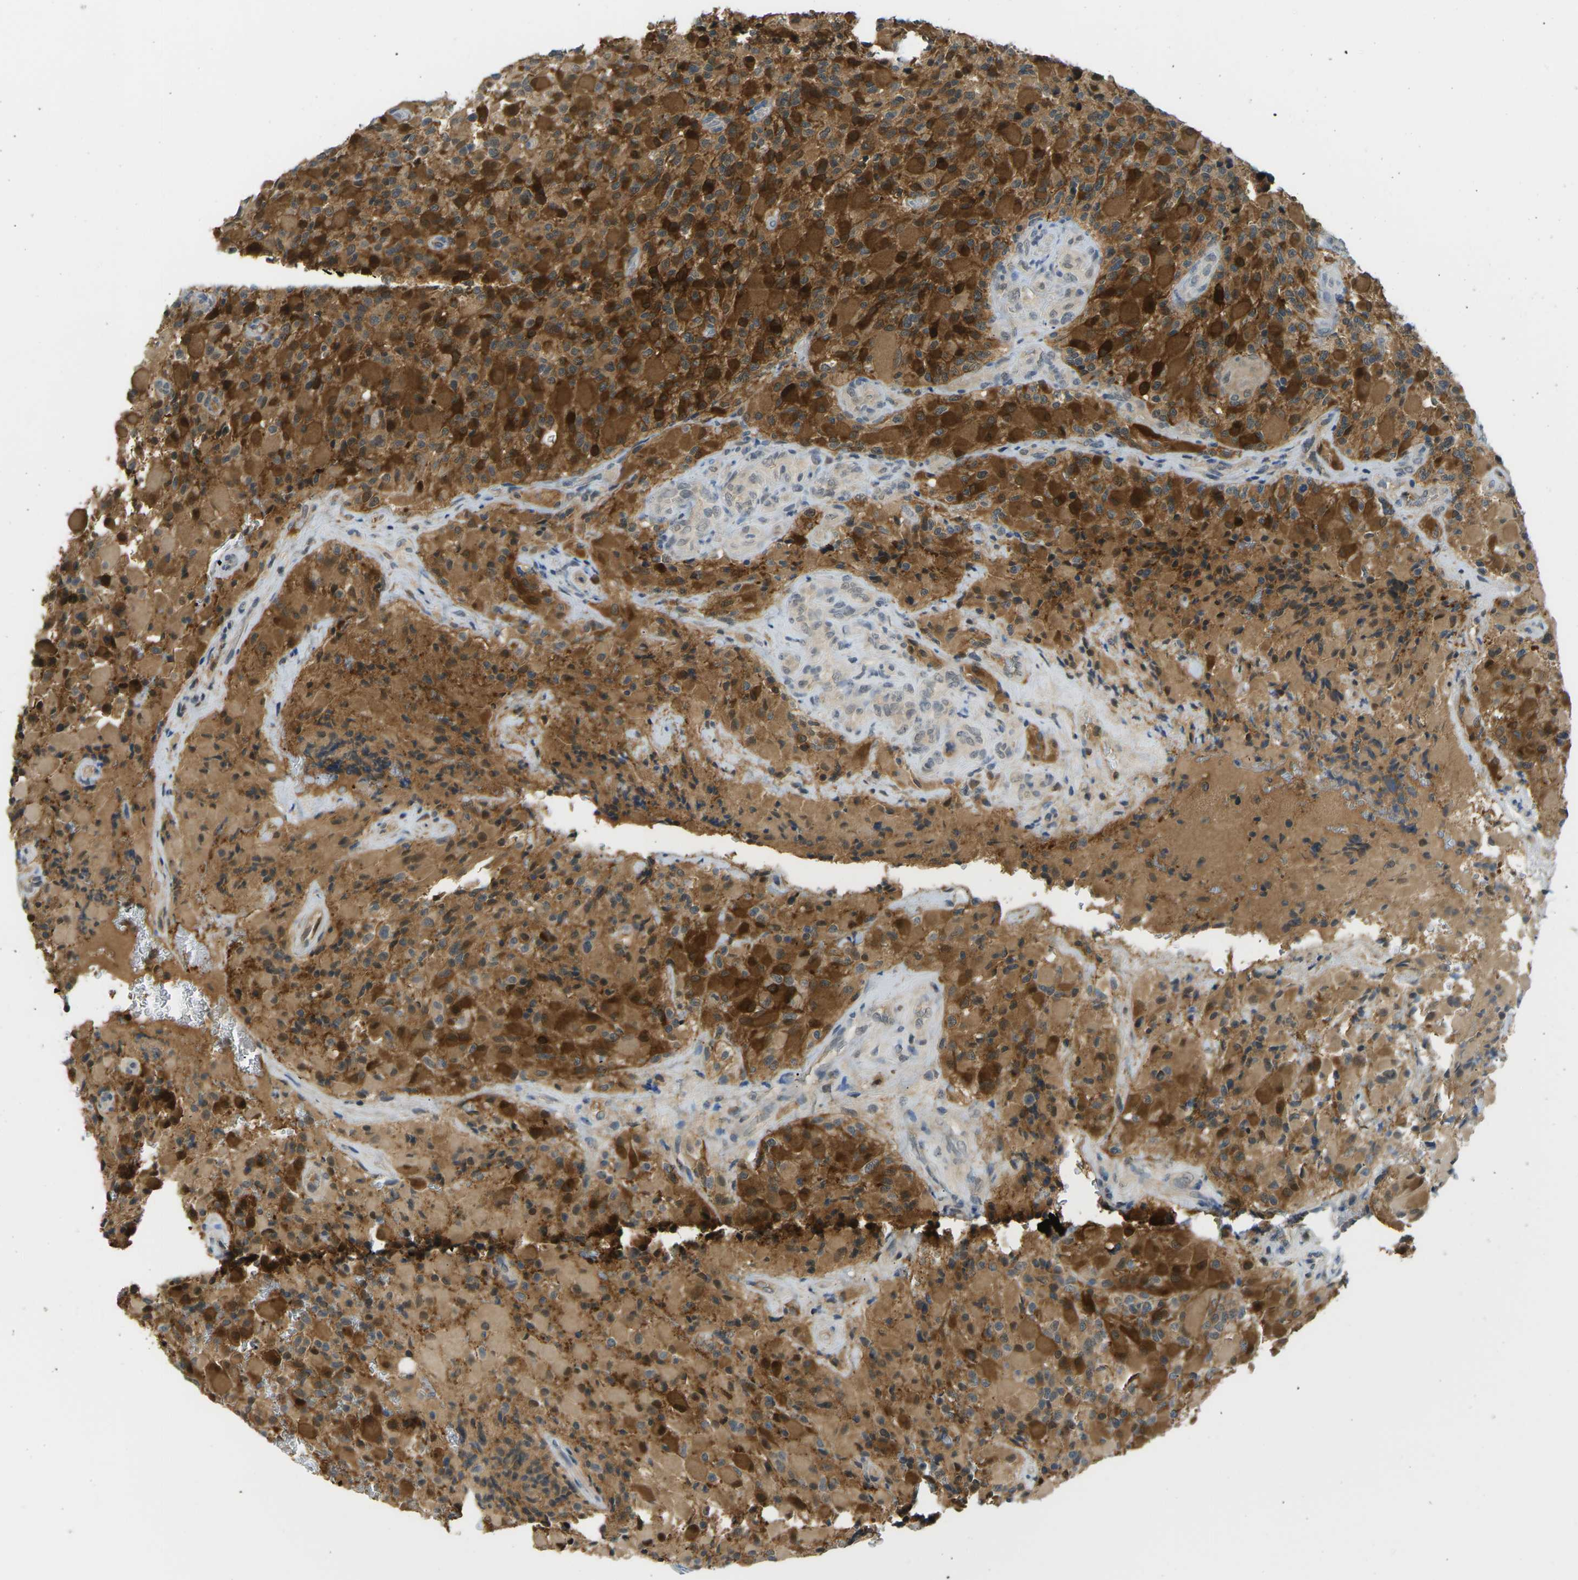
{"staining": {"intensity": "strong", "quantity": ">75%", "location": "cytoplasmic/membranous"}, "tissue": "glioma", "cell_type": "Tumor cells", "image_type": "cancer", "snomed": [{"axis": "morphology", "description": "Glioma, malignant, High grade"}, {"axis": "topography", "description": "Brain"}], "caption": "Glioma stained with immunohistochemistry (IHC) exhibits strong cytoplasmic/membranous expression in about >75% of tumor cells. Using DAB (3,3'-diaminobenzidine) (brown) and hematoxylin (blue) stains, captured at high magnification using brightfield microscopy.", "gene": "PSAT1", "patient": {"sex": "male", "age": 71}}